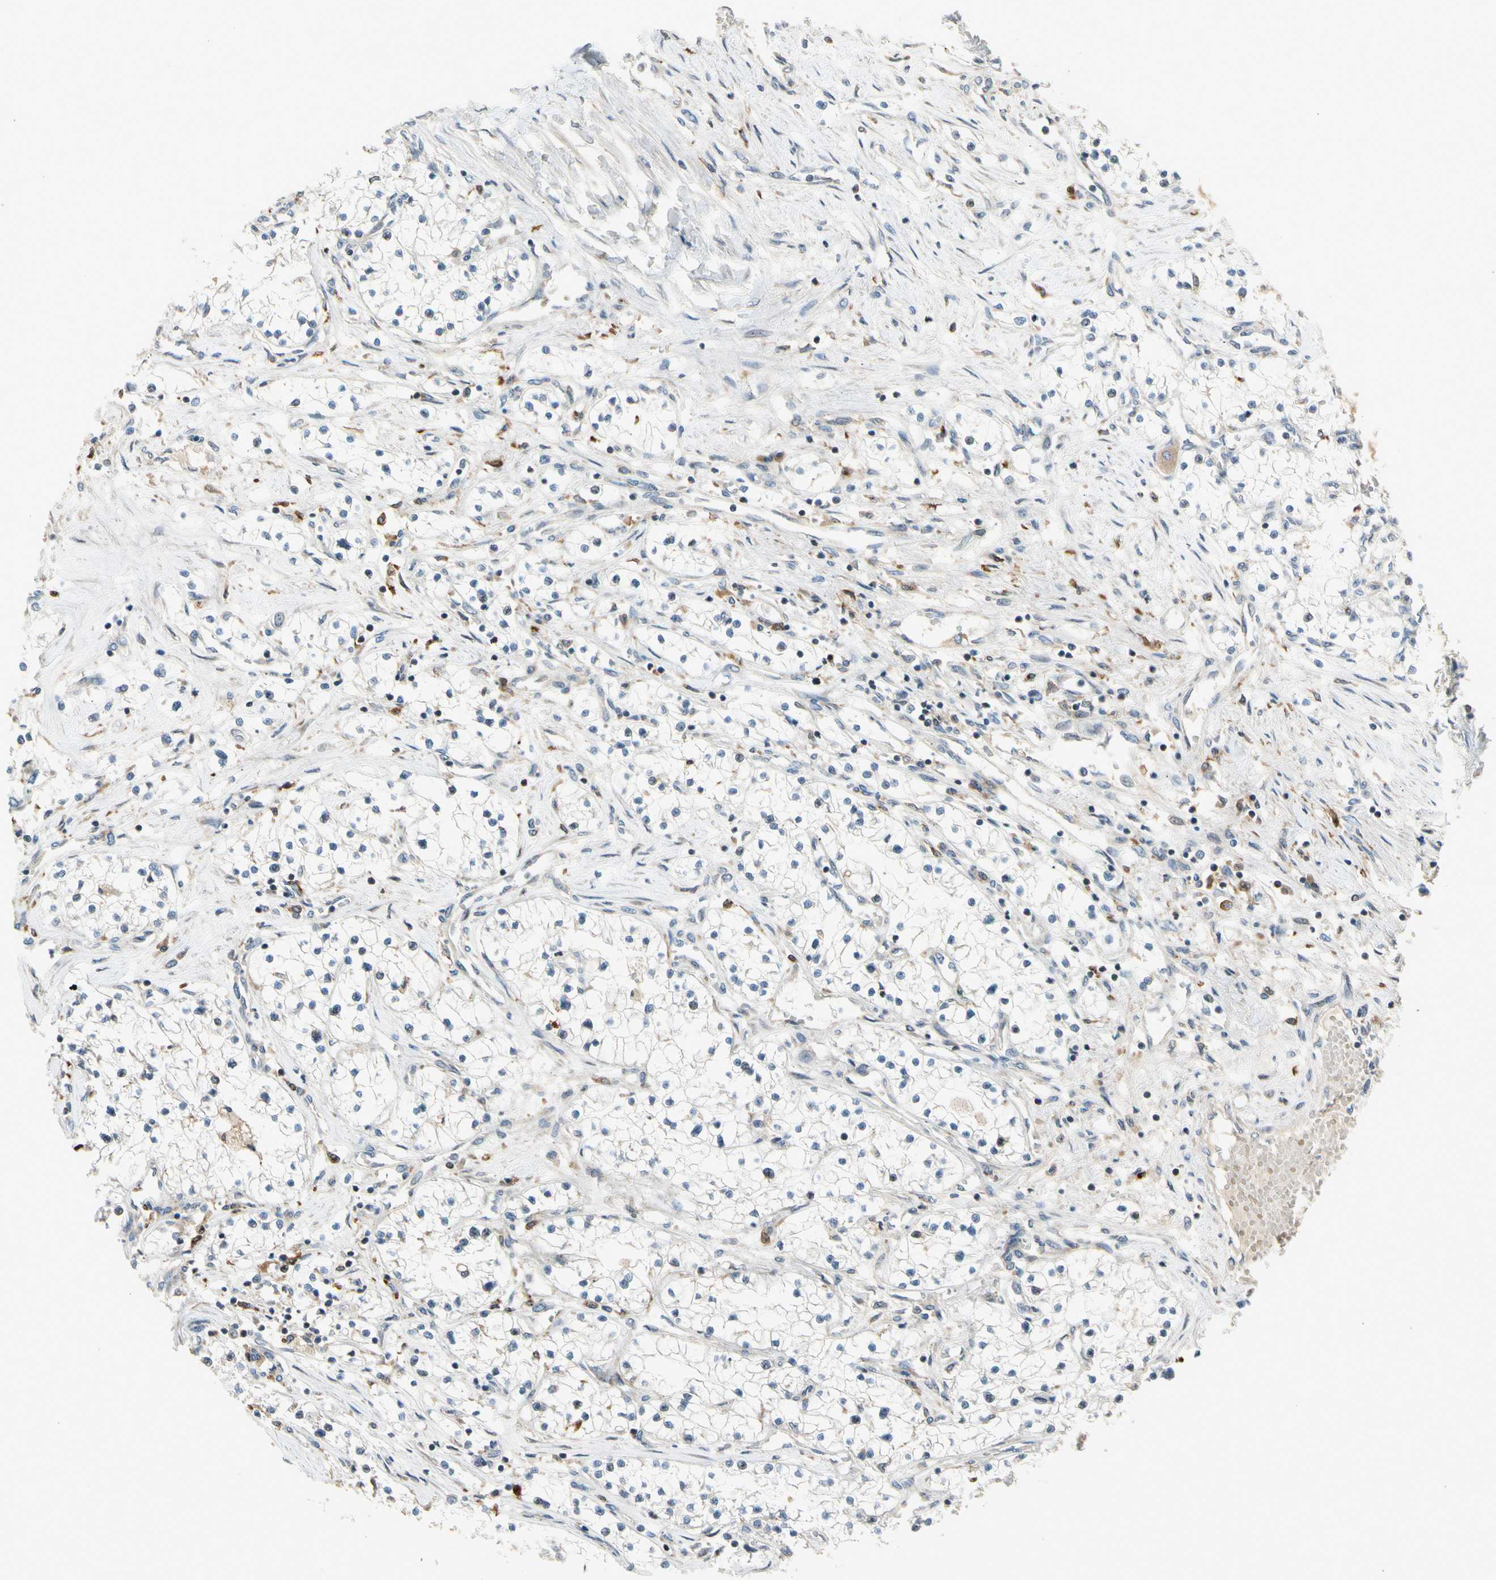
{"staining": {"intensity": "negative", "quantity": "none", "location": "none"}, "tissue": "renal cancer", "cell_type": "Tumor cells", "image_type": "cancer", "snomed": [{"axis": "morphology", "description": "Adenocarcinoma, NOS"}, {"axis": "topography", "description": "Kidney"}], "caption": "IHC image of adenocarcinoma (renal) stained for a protein (brown), which exhibits no positivity in tumor cells.", "gene": "NPHP3", "patient": {"sex": "male", "age": 68}}